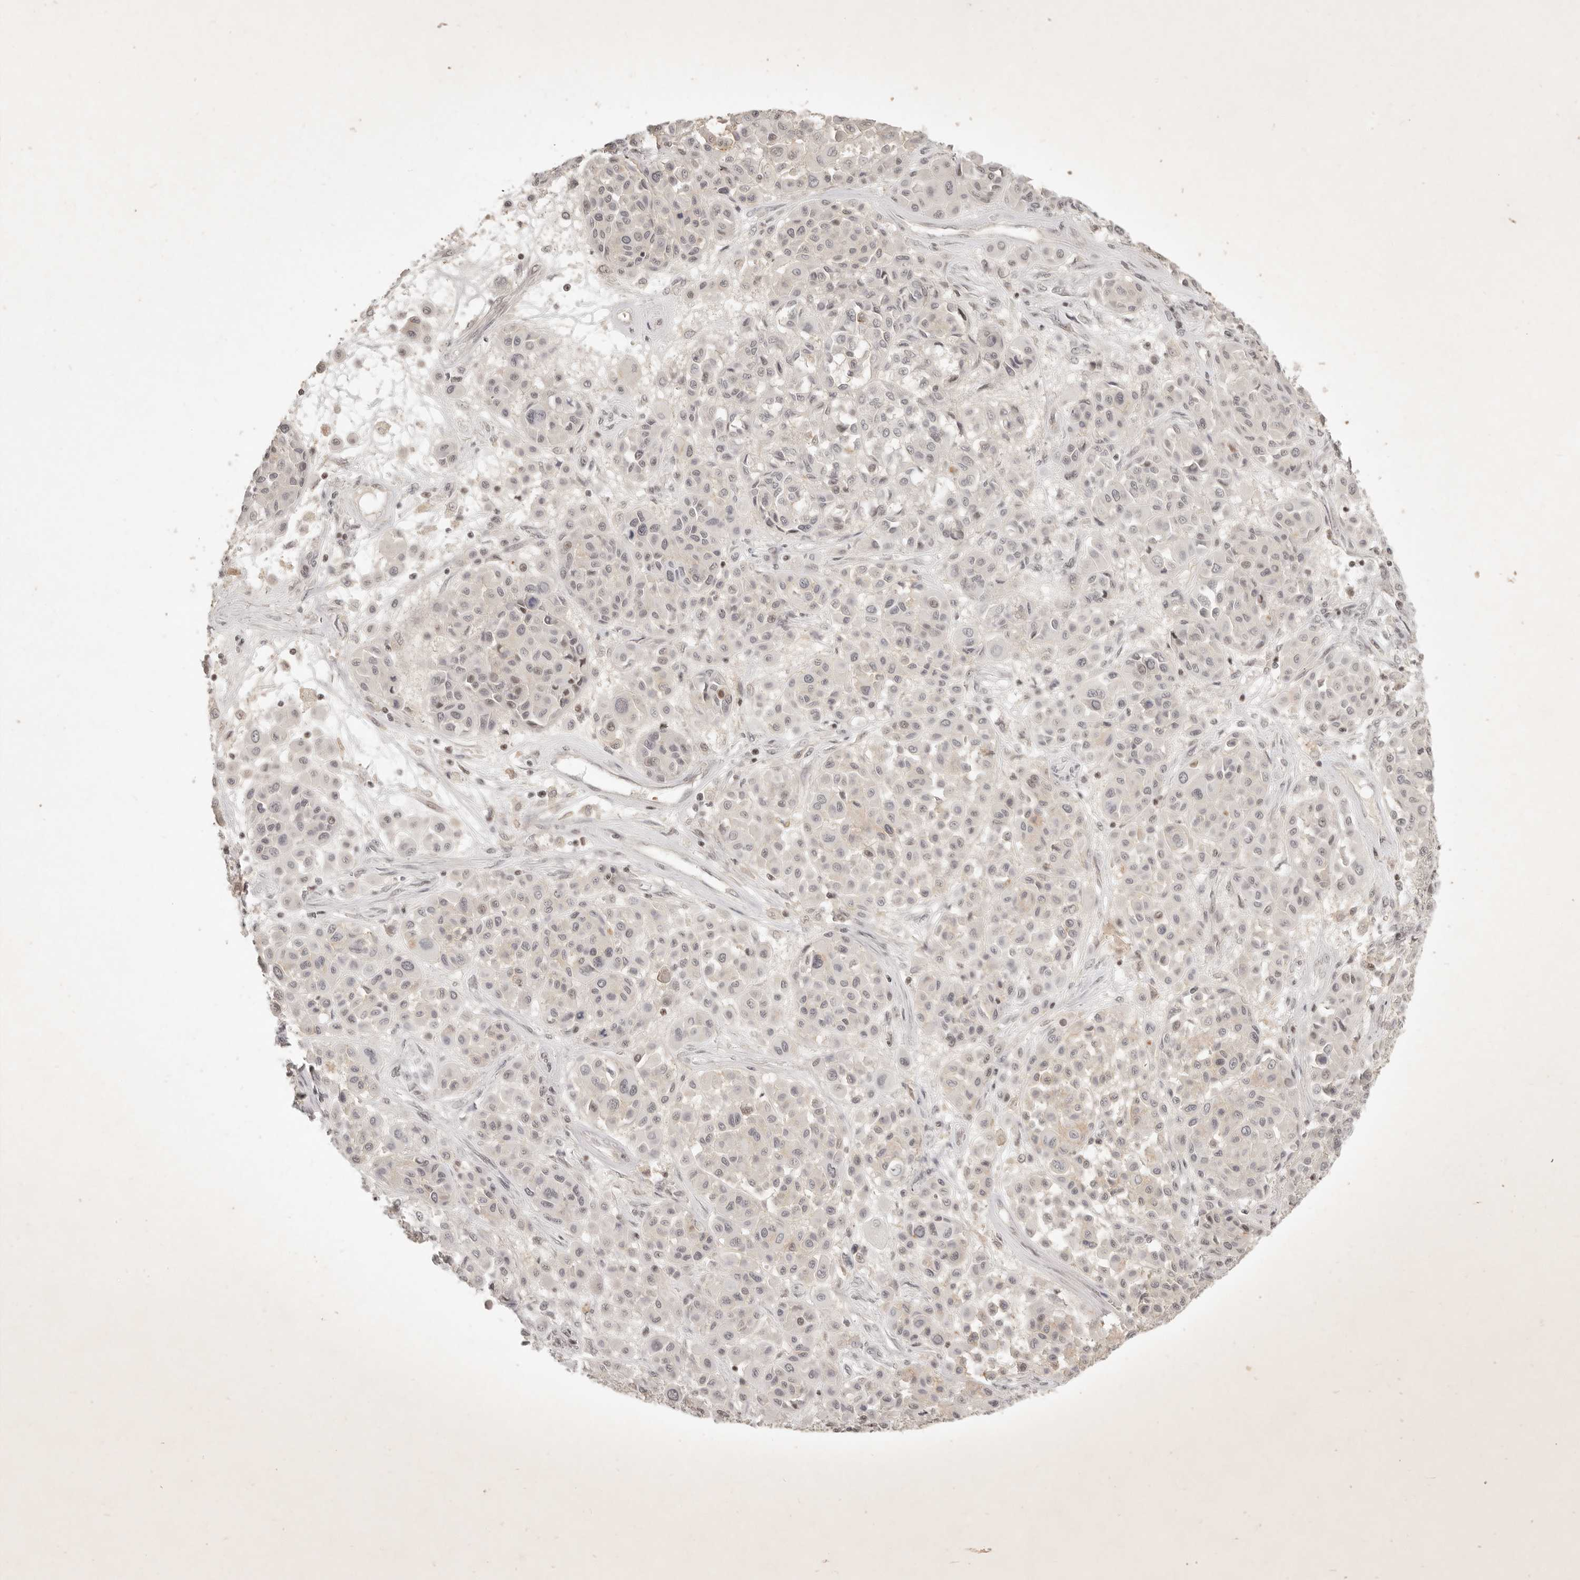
{"staining": {"intensity": "negative", "quantity": "none", "location": "none"}, "tissue": "melanoma", "cell_type": "Tumor cells", "image_type": "cancer", "snomed": [{"axis": "morphology", "description": "Malignant melanoma, Metastatic site"}, {"axis": "topography", "description": "Soft tissue"}], "caption": "A histopathology image of human melanoma is negative for staining in tumor cells.", "gene": "GABPA", "patient": {"sex": "male", "age": 41}}